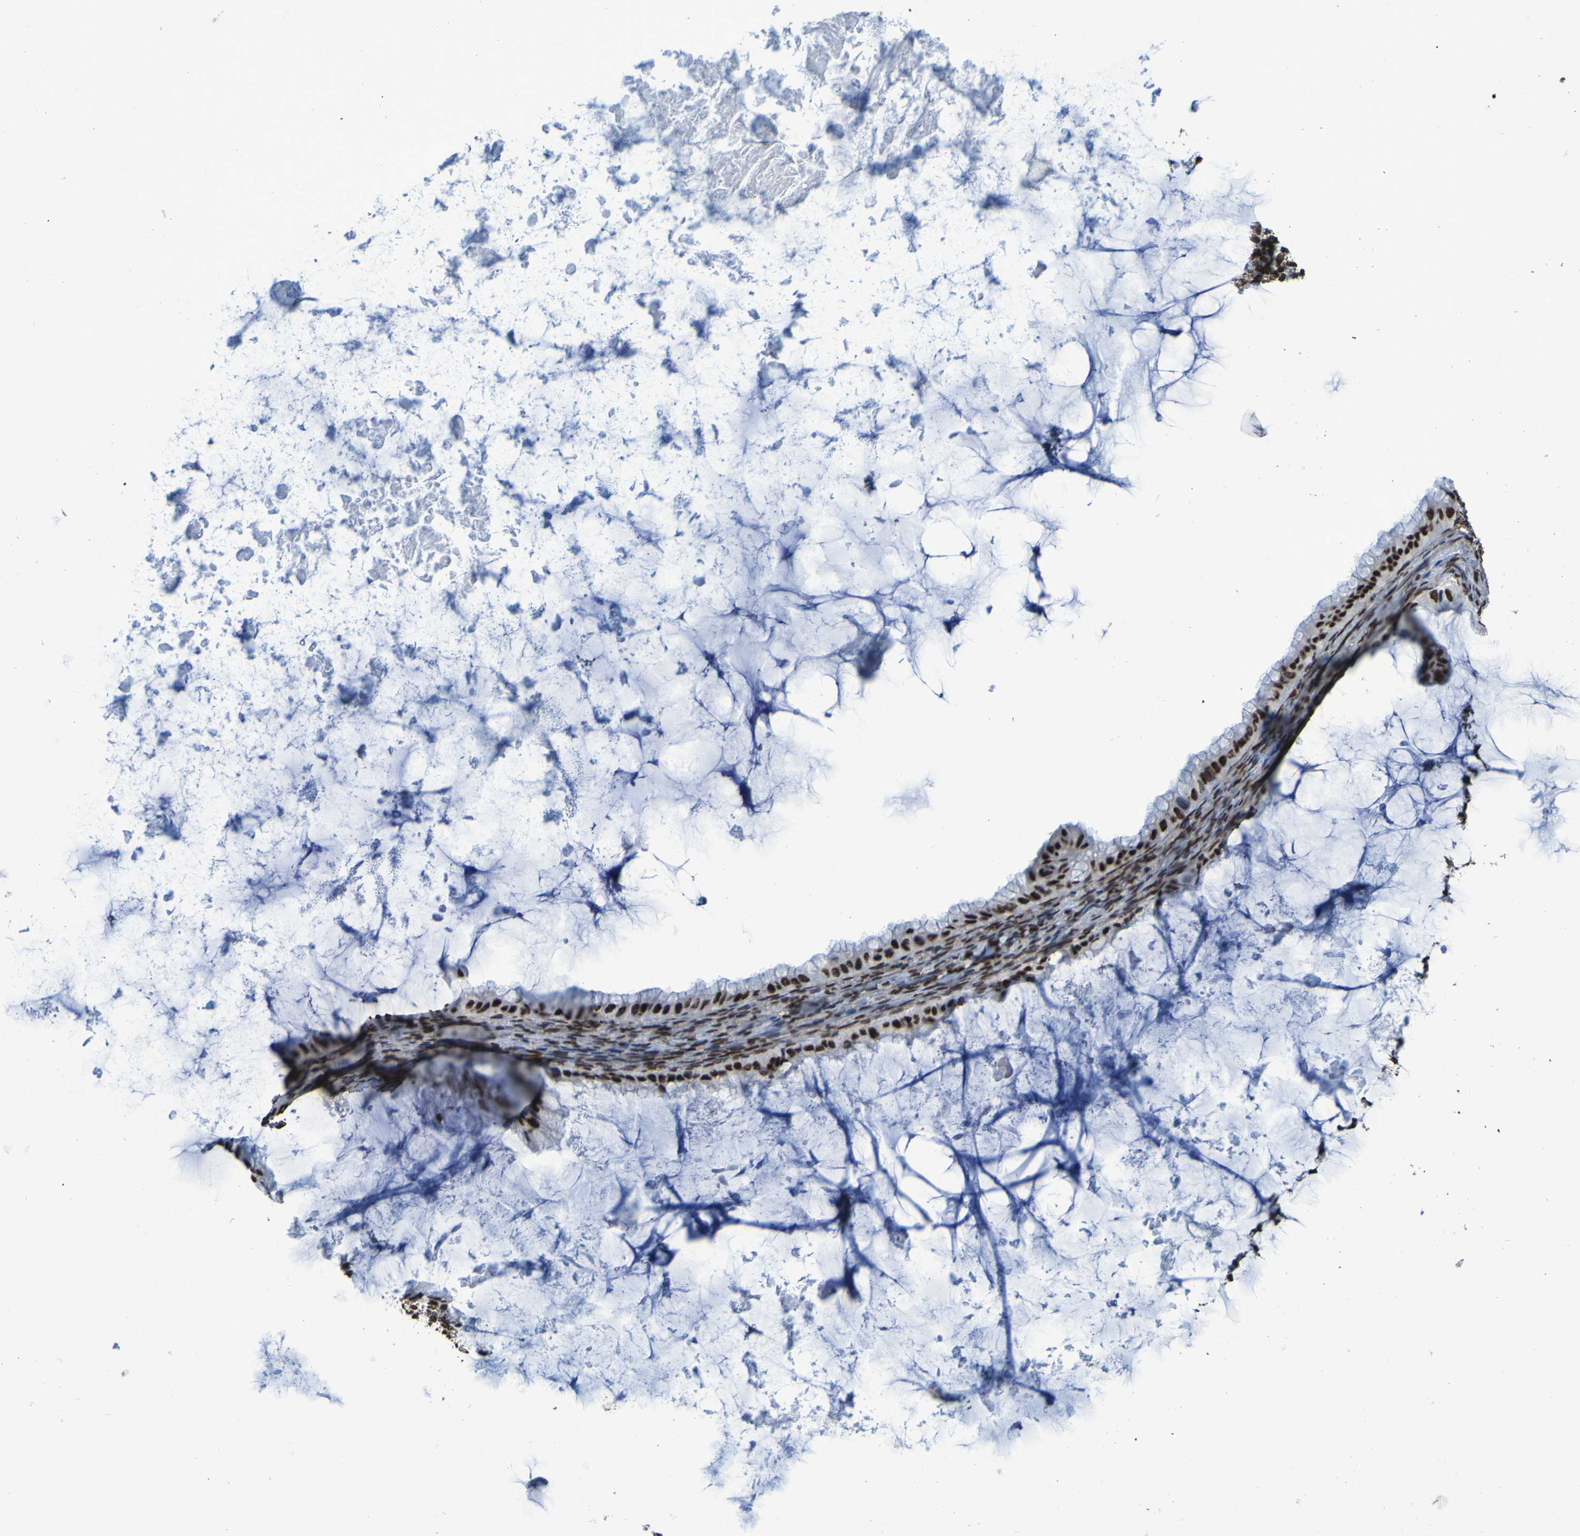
{"staining": {"intensity": "strong", "quantity": ">75%", "location": "nuclear"}, "tissue": "ovarian cancer", "cell_type": "Tumor cells", "image_type": "cancer", "snomed": [{"axis": "morphology", "description": "Cystadenocarcinoma, mucinous, NOS"}, {"axis": "topography", "description": "Ovary"}], "caption": "An immunohistochemistry photomicrograph of tumor tissue is shown. Protein staining in brown shows strong nuclear positivity in mucinous cystadenocarcinoma (ovarian) within tumor cells. The protein is stained brown, and the nuclei are stained in blue (DAB IHC with brightfield microscopy, high magnification).", "gene": "HNRNPR", "patient": {"sex": "female", "age": 61}}